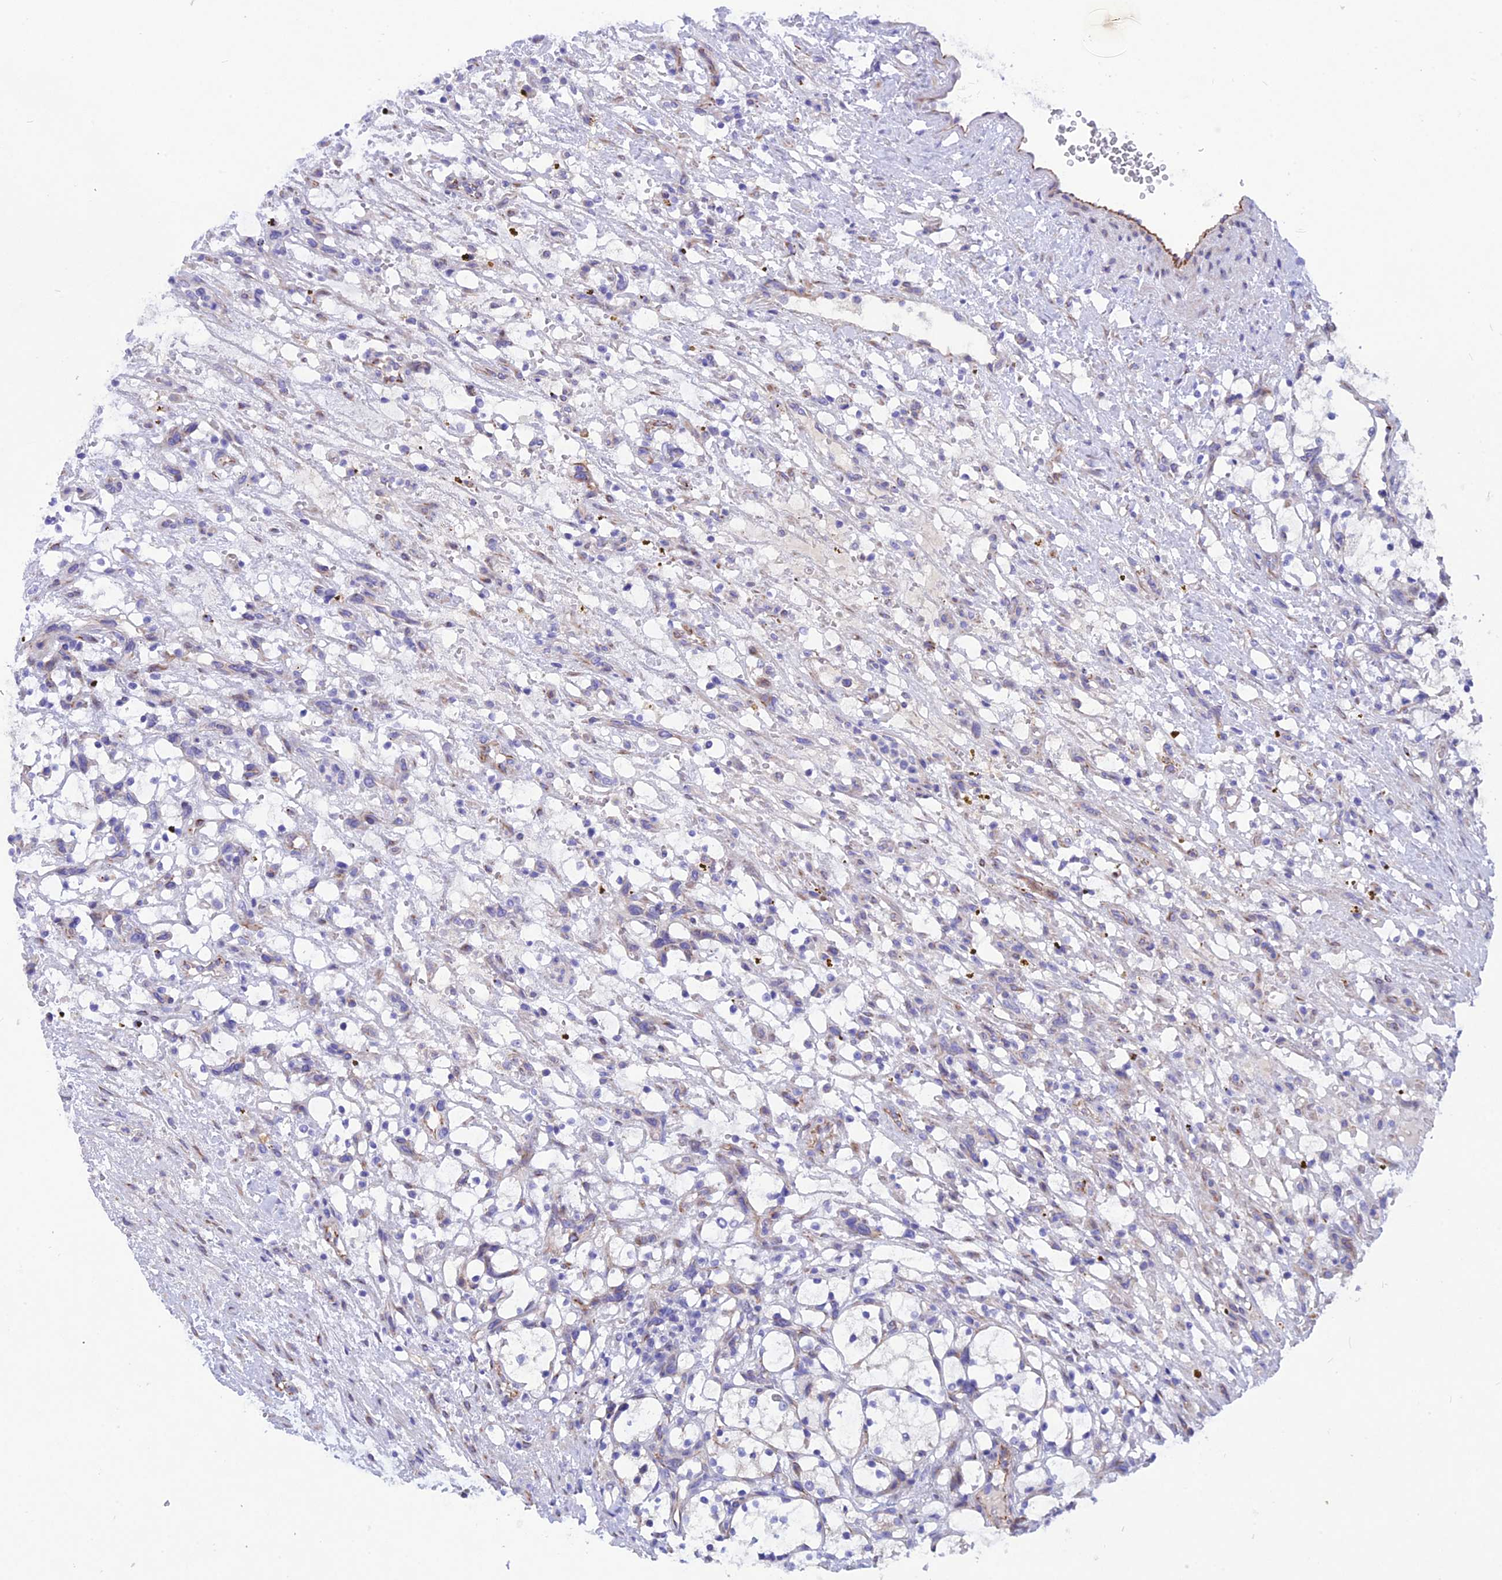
{"staining": {"intensity": "negative", "quantity": "none", "location": "none"}, "tissue": "renal cancer", "cell_type": "Tumor cells", "image_type": "cancer", "snomed": [{"axis": "morphology", "description": "Adenocarcinoma, NOS"}, {"axis": "topography", "description": "Kidney"}], "caption": "Immunohistochemistry of human renal cancer demonstrates no positivity in tumor cells.", "gene": "TMEM138", "patient": {"sex": "female", "age": 69}}